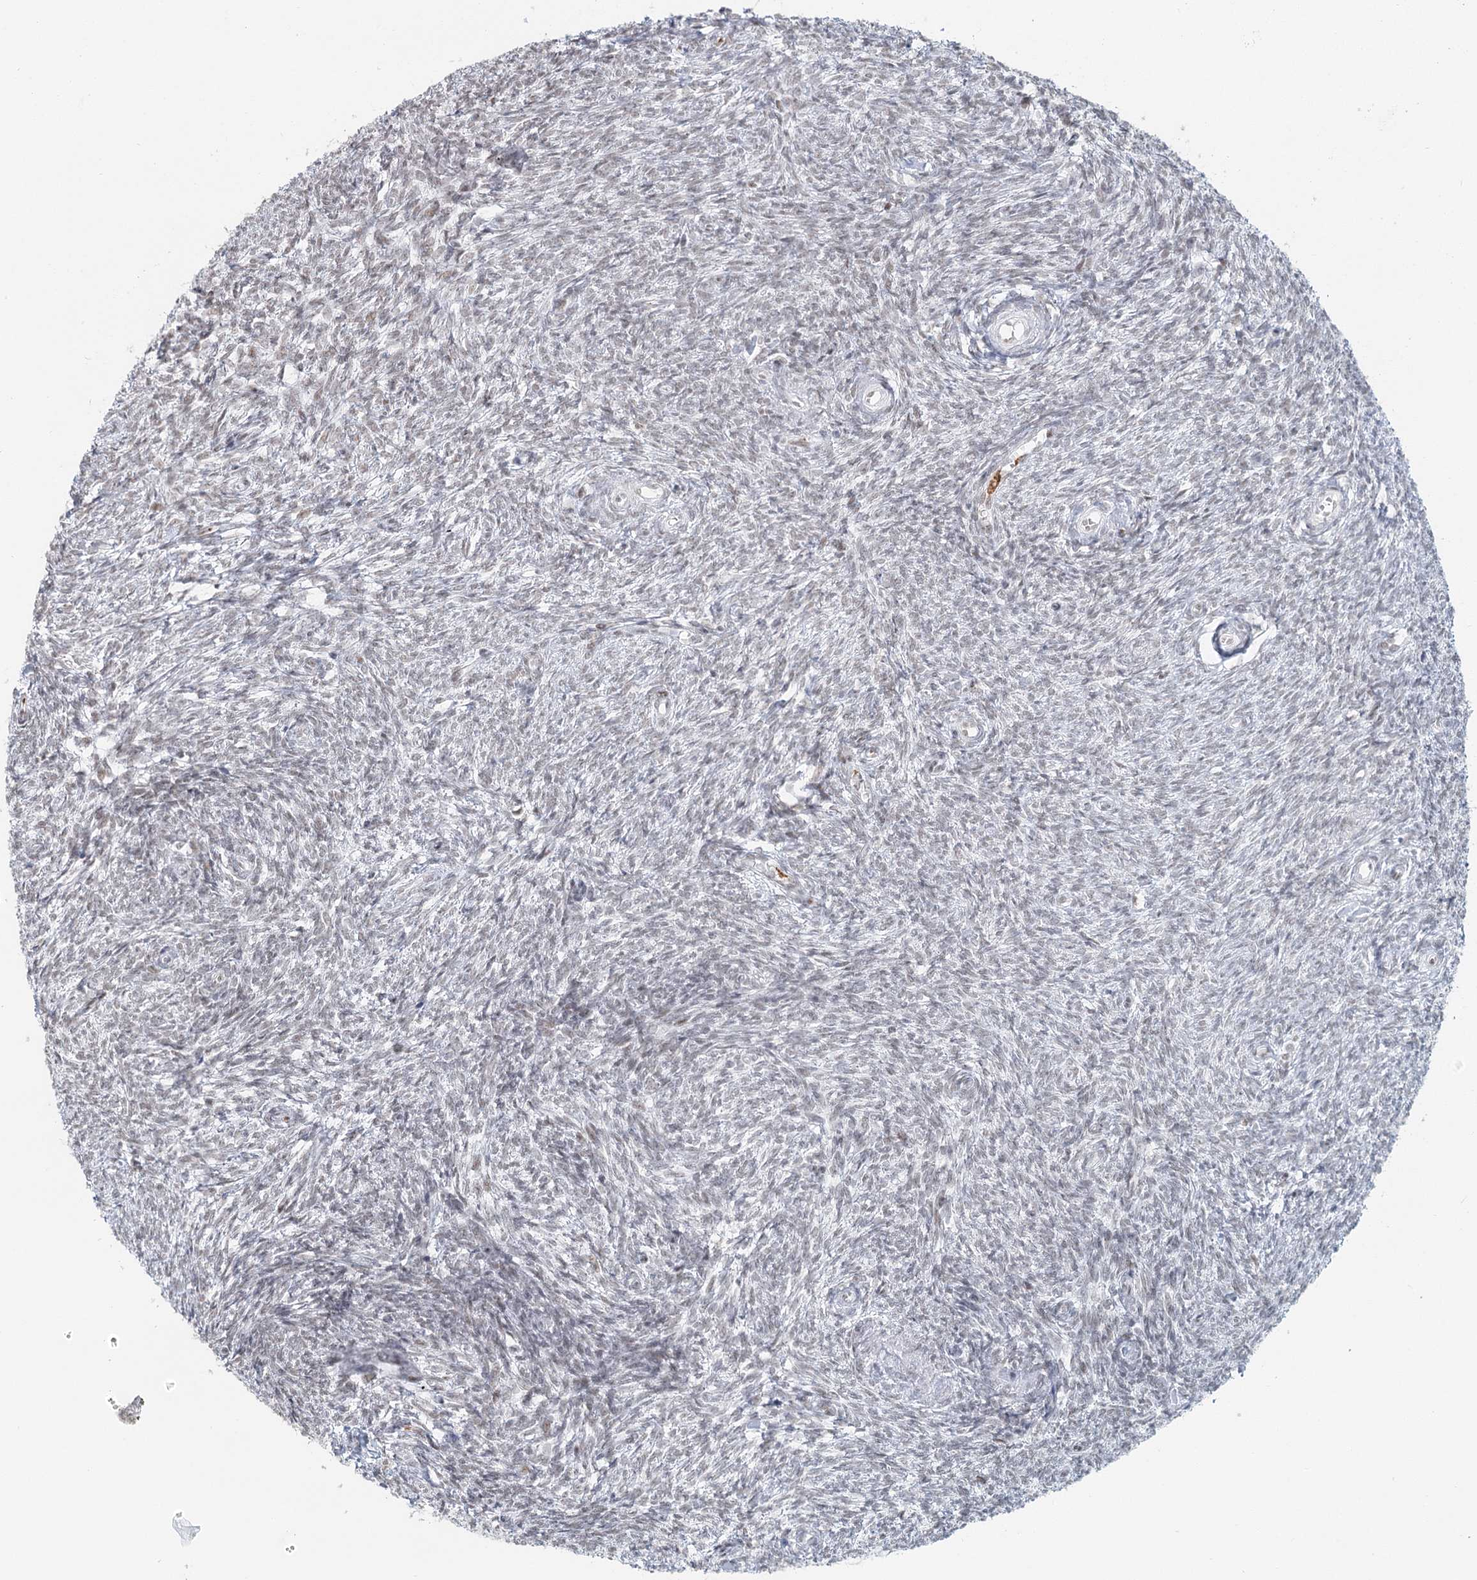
{"staining": {"intensity": "negative", "quantity": "none", "location": "none"}, "tissue": "ovary", "cell_type": "Ovarian stroma cells", "image_type": "normal", "snomed": [{"axis": "morphology", "description": "Normal tissue, NOS"}, {"axis": "topography", "description": "Ovary"}], "caption": "DAB immunohistochemical staining of normal ovary displays no significant staining in ovarian stroma cells.", "gene": "BNIP5", "patient": {"sex": "female", "age": 44}}